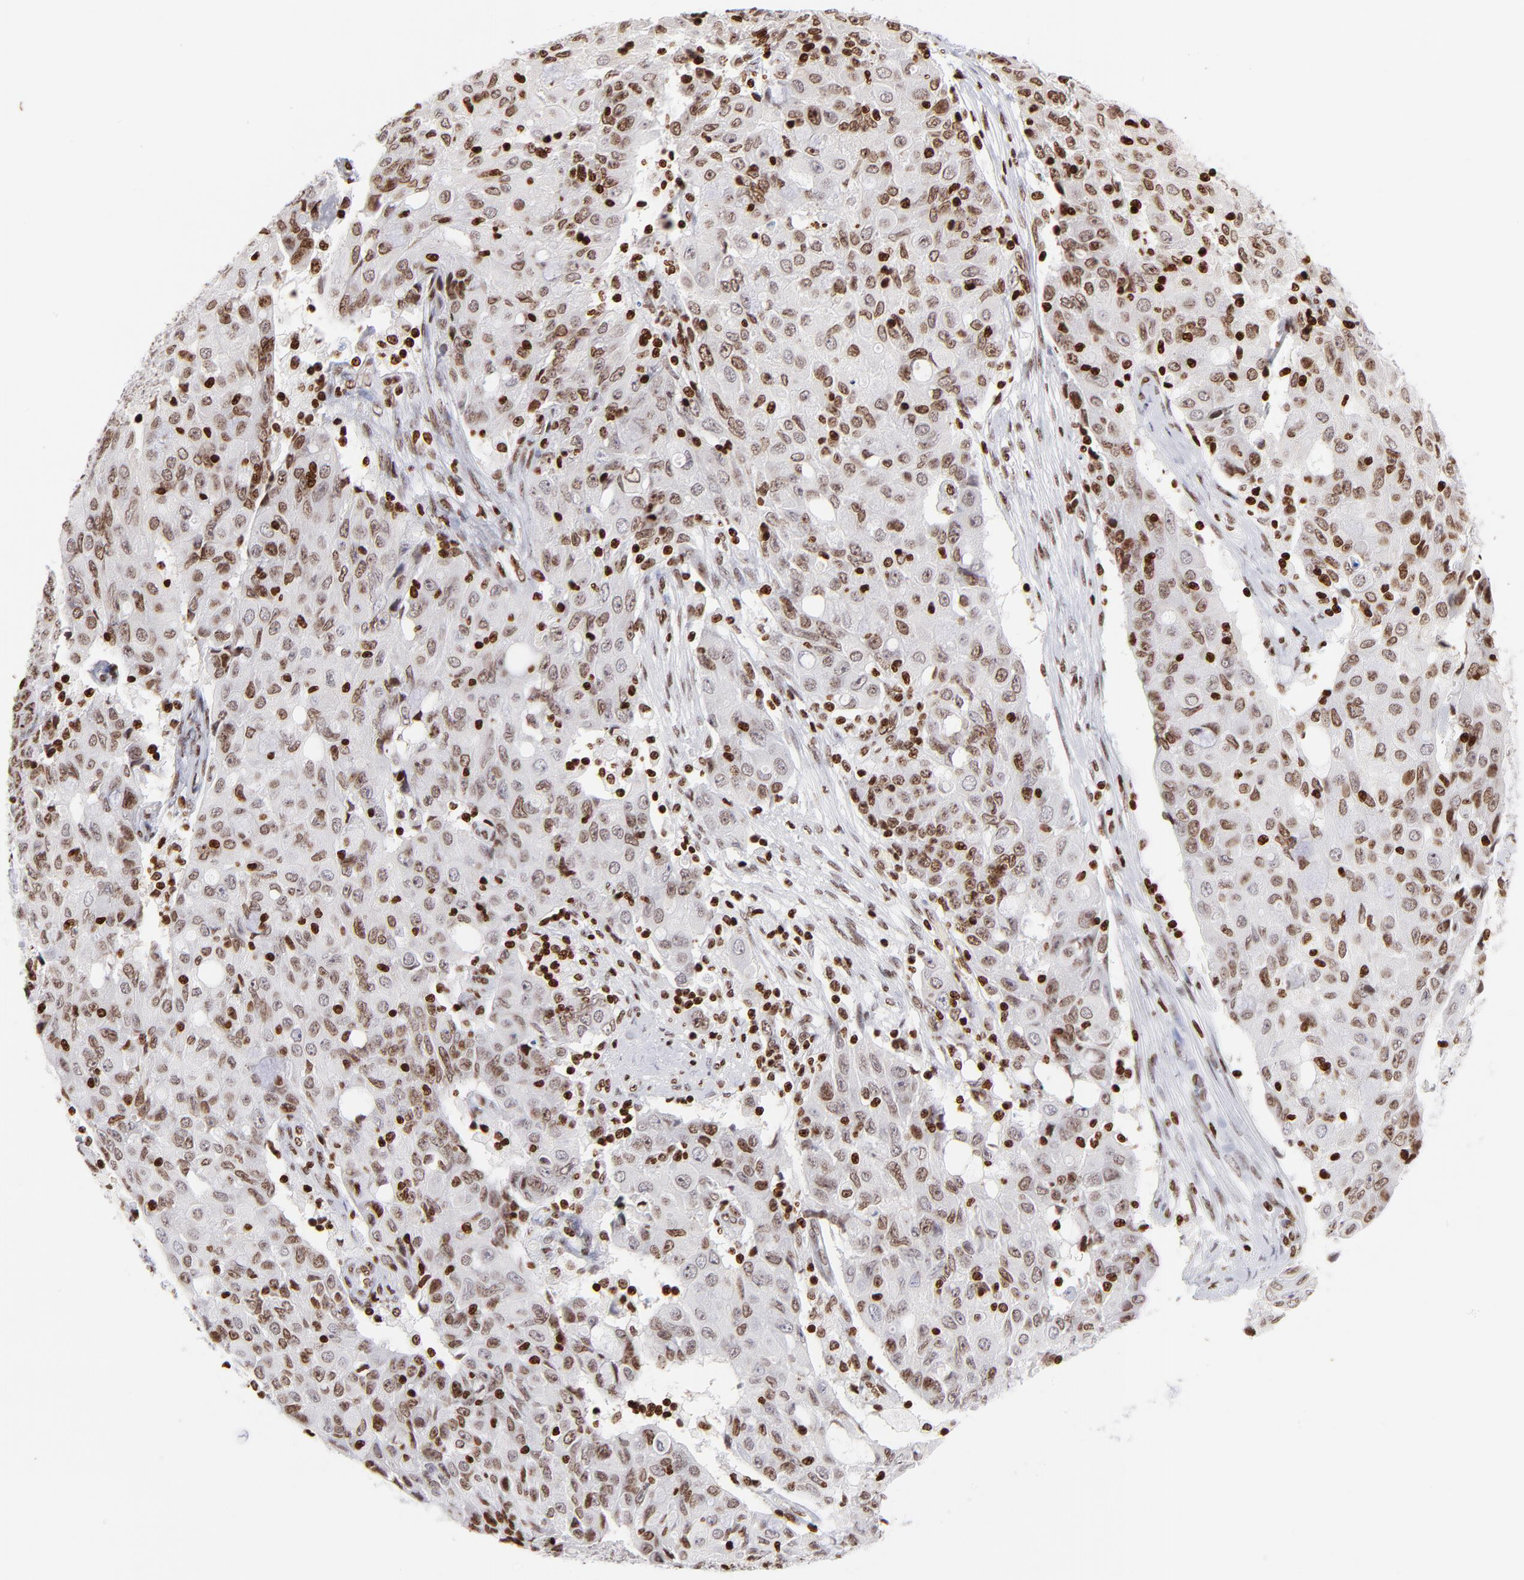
{"staining": {"intensity": "moderate", "quantity": ">75%", "location": "nuclear"}, "tissue": "ovarian cancer", "cell_type": "Tumor cells", "image_type": "cancer", "snomed": [{"axis": "morphology", "description": "Carcinoma, endometroid"}, {"axis": "topography", "description": "Ovary"}], "caption": "Protein staining of ovarian cancer tissue demonstrates moderate nuclear staining in about >75% of tumor cells.", "gene": "RTL4", "patient": {"sex": "female", "age": 42}}